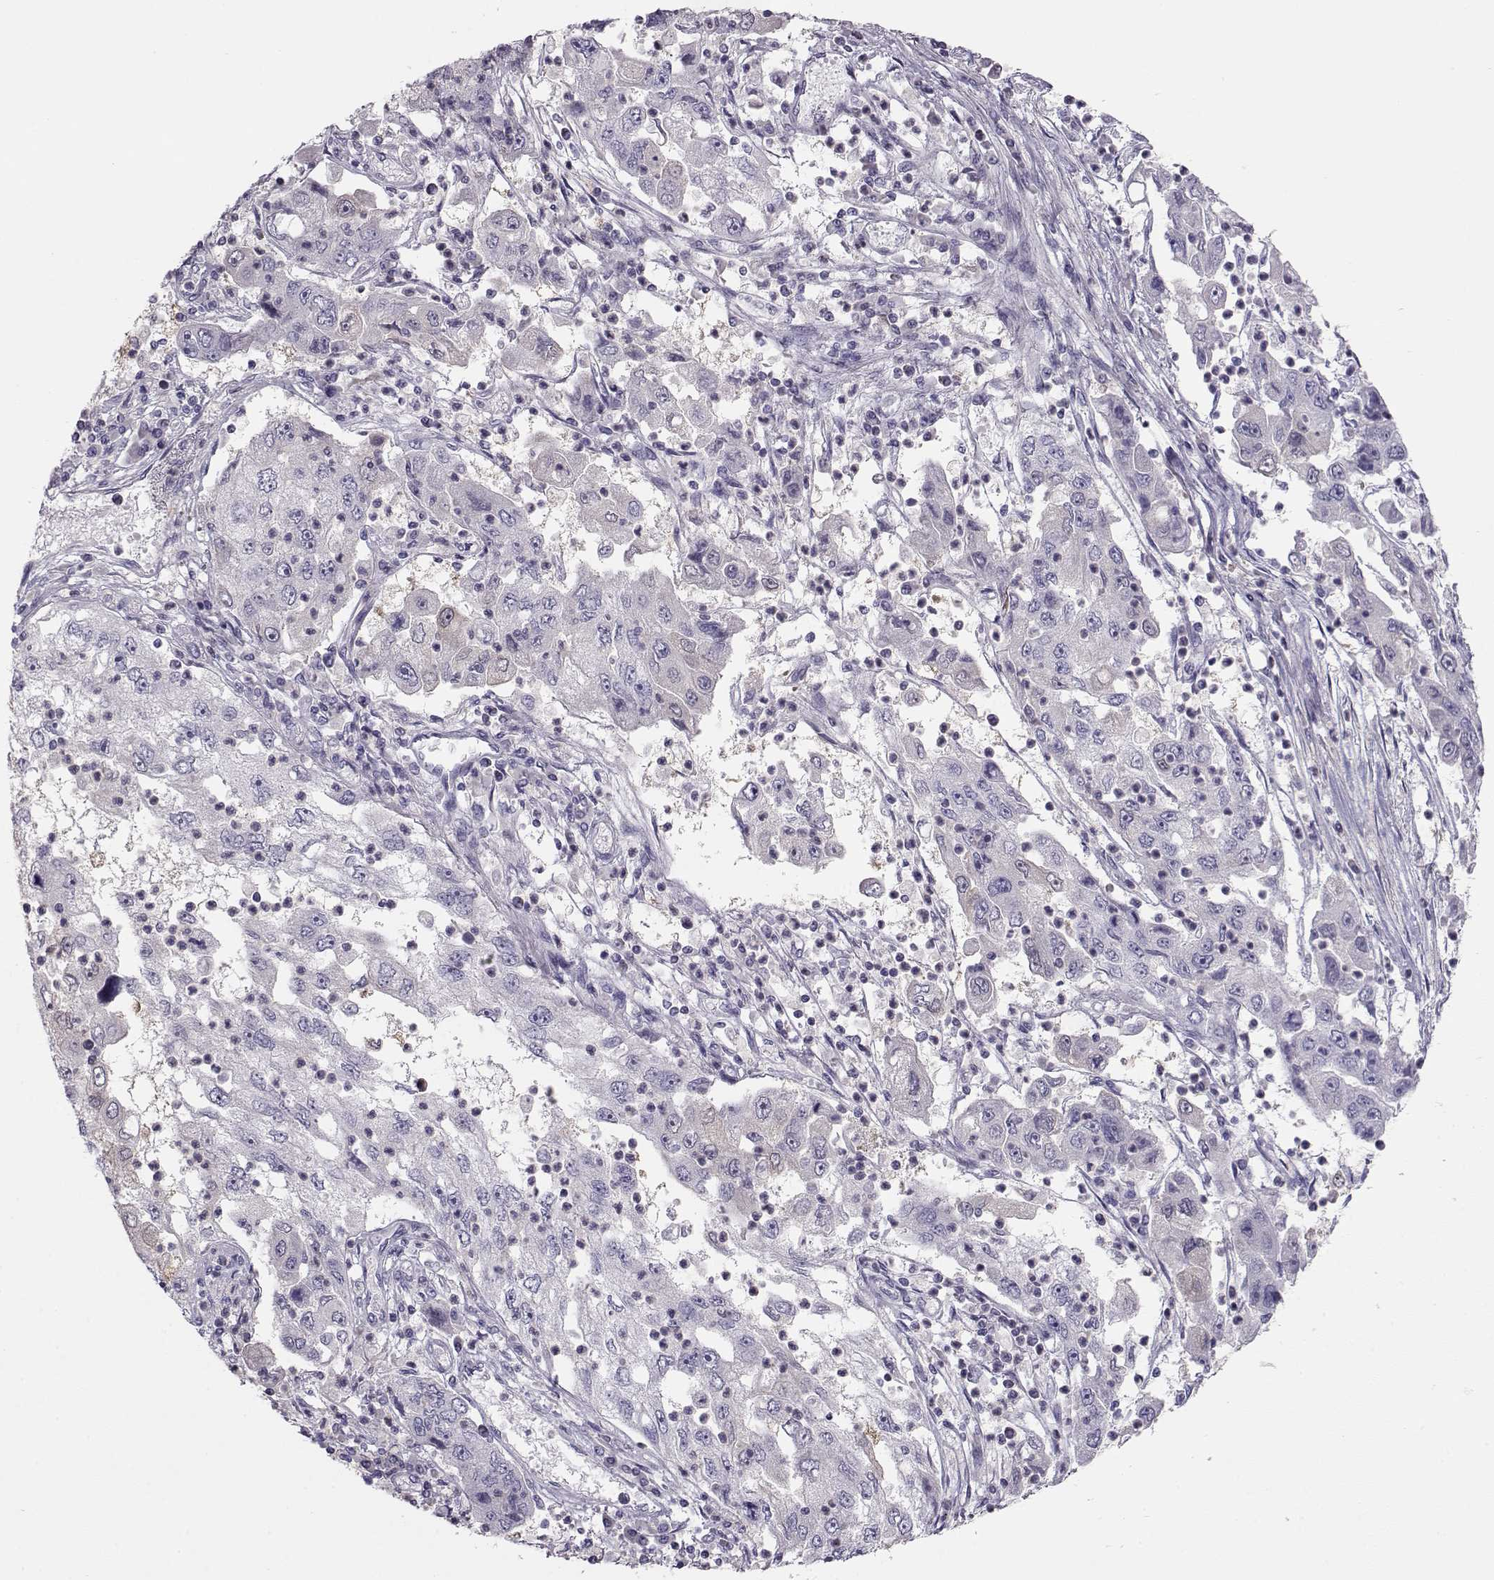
{"staining": {"intensity": "negative", "quantity": "none", "location": "none"}, "tissue": "cervical cancer", "cell_type": "Tumor cells", "image_type": "cancer", "snomed": [{"axis": "morphology", "description": "Squamous cell carcinoma, NOS"}, {"axis": "topography", "description": "Cervix"}], "caption": "Immunohistochemistry of cervical squamous cell carcinoma displays no staining in tumor cells.", "gene": "GRK1", "patient": {"sex": "female", "age": 36}}